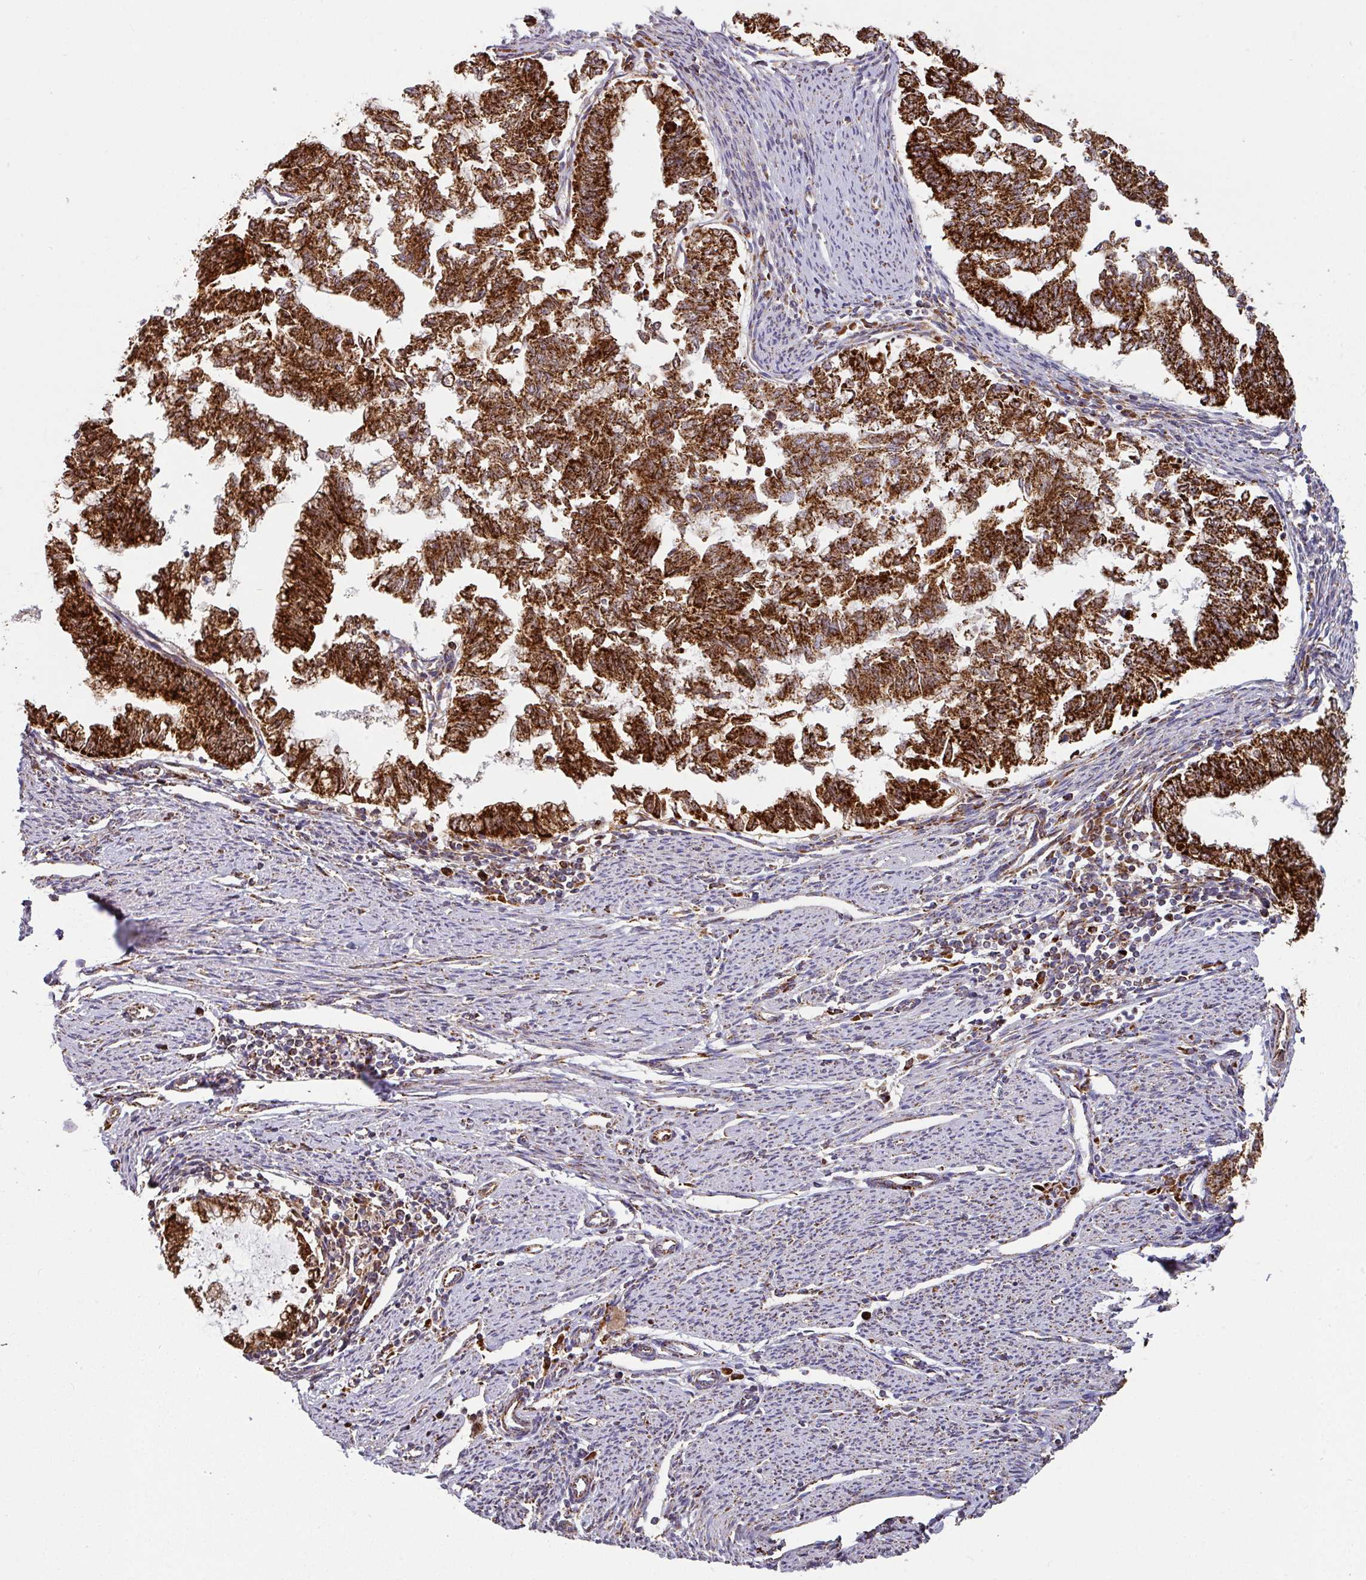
{"staining": {"intensity": "strong", "quantity": ">75%", "location": "cytoplasmic/membranous"}, "tissue": "endometrial cancer", "cell_type": "Tumor cells", "image_type": "cancer", "snomed": [{"axis": "morphology", "description": "Adenocarcinoma, NOS"}, {"axis": "topography", "description": "Endometrium"}], "caption": "Endometrial cancer was stained to show a protein in brown. There is high levels of strong cytoplasmic/membranous expression in about >75% of tumor cells. Nuclei are stained in blue.", "gene": "TRAP1", "patient": {"sex": "female", "age": 79}}